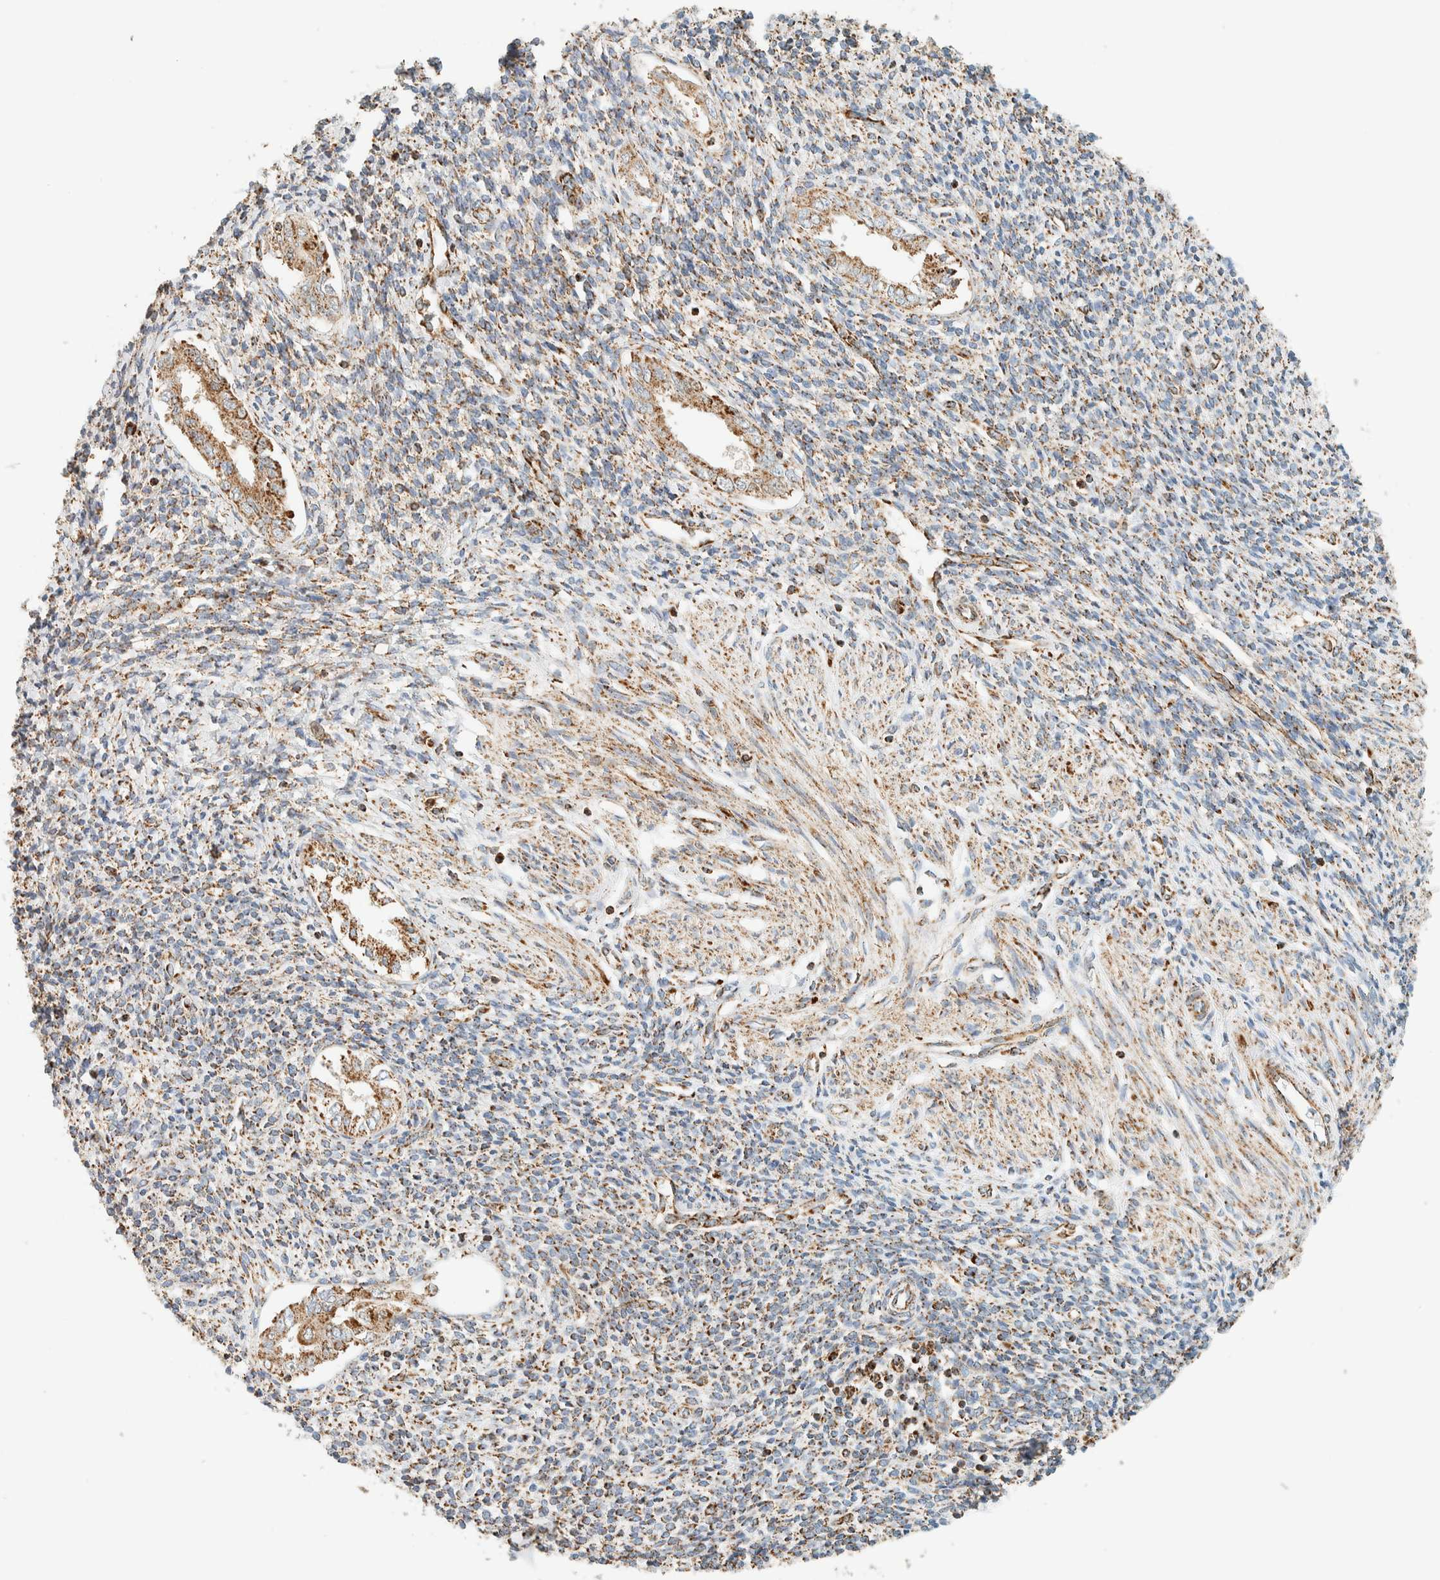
{"staining": {"intensity": "moderate", "quantity": "25%-75%", "location": "cytoplasmic/membranous"}, "tissue": "endometrium", "cell_type": "Cells in endometrial stroma", "image_type": "normal", "snomed": [{"axis": "morphology", "description": "Normal tissue, NOS"}, {"axis": "topography", "description": "Endometrium"}], "caption": "Protein expression analysis of benign endometrium shows moderate cytoplasmic/membranous staining in approximately 25%-75% of cells in endometrial stroma. Immunohistochemistry (ihc) stains the protein of interest in brown and the nuclei are stained blue.", "gene": "KIFAP3", "patient": {"sex": "female", "age": 66}}